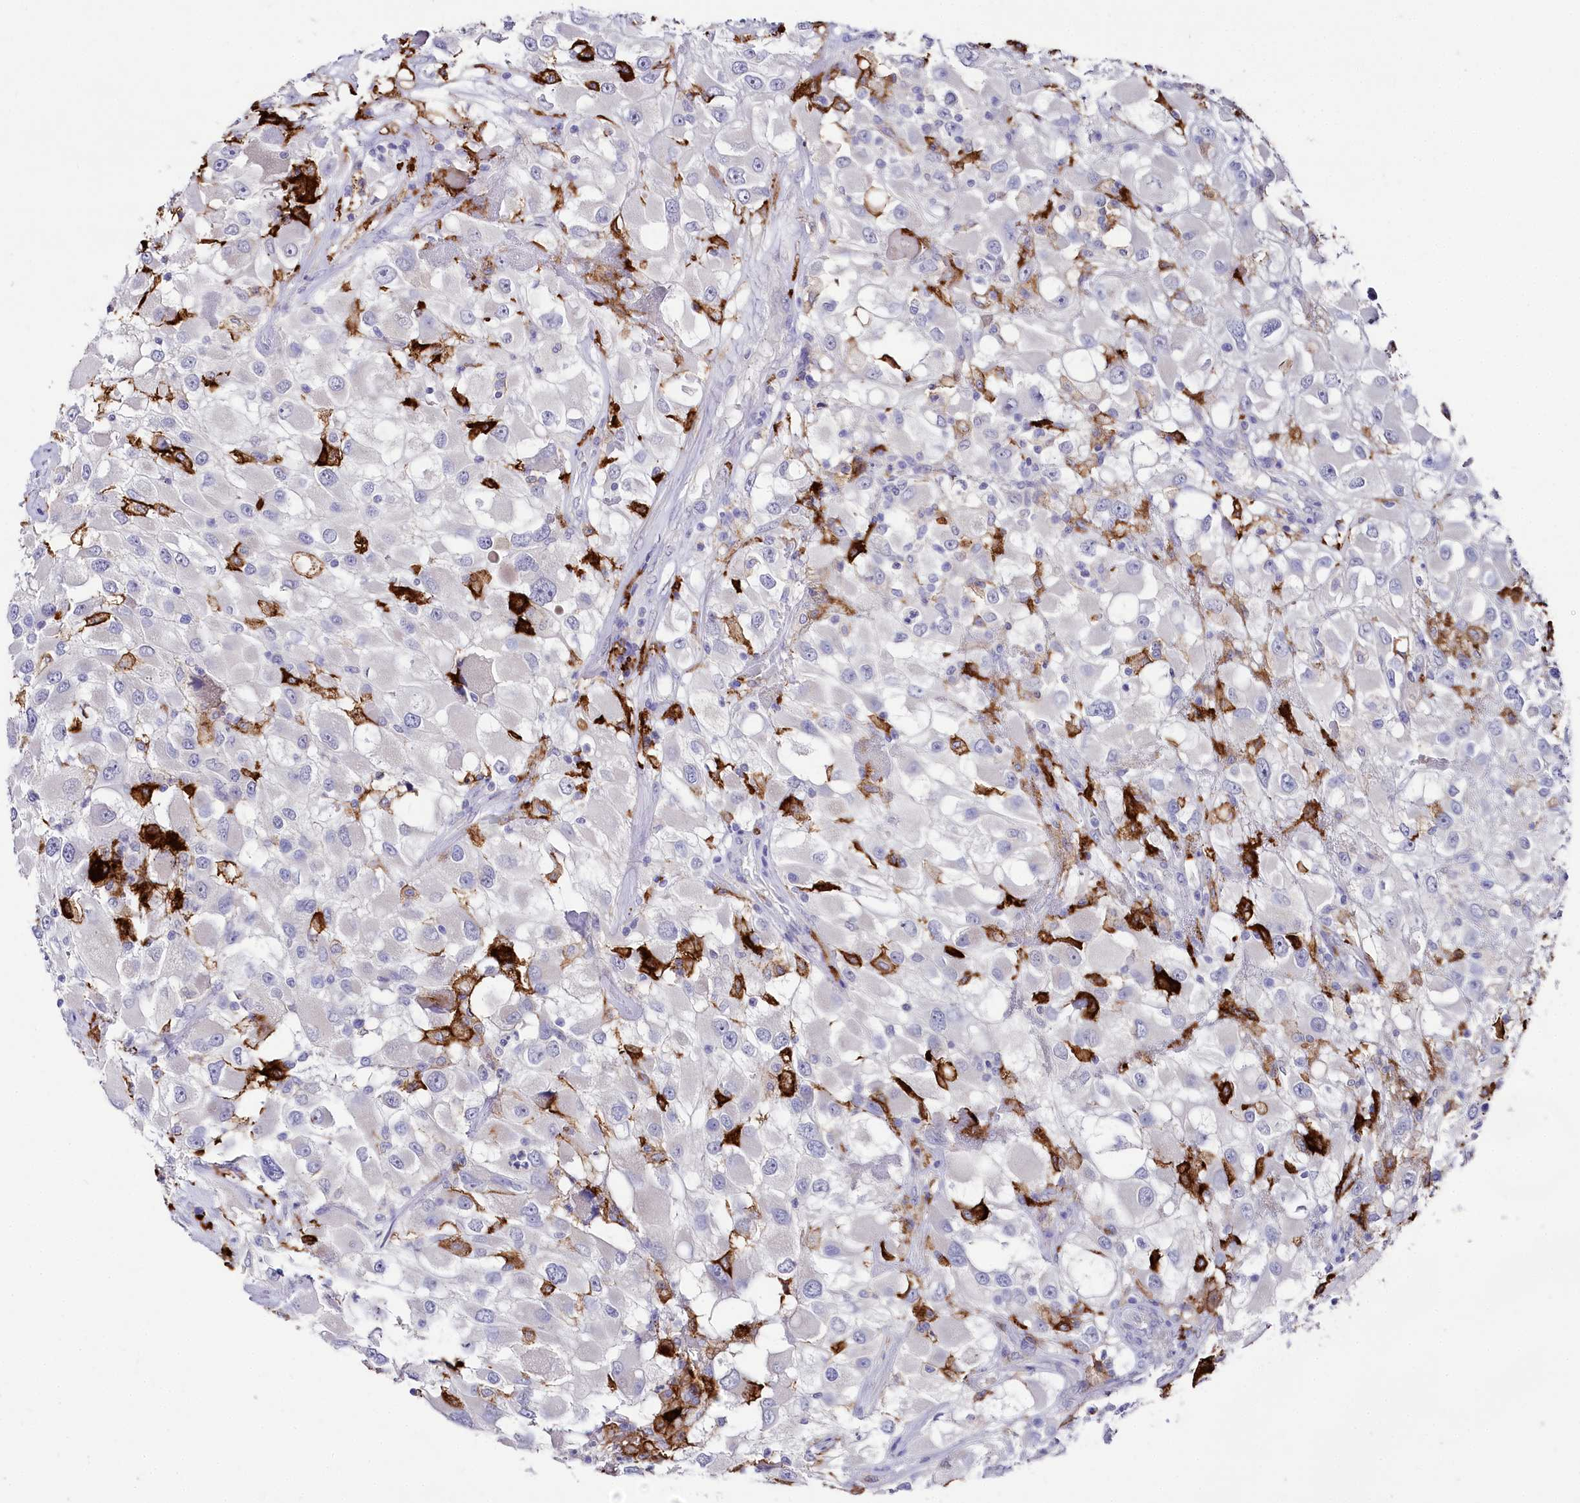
{"staining": {"intensity": "negative", "quantity": "none", "location": "none"}, "tissue": "renal cancer", "cell_type": "Tumor cells", "image_type": "cancer", "snomed": [{"axis": "morphology", "description": "Adenocarcinoma, NOS"}, {"axis": "topography", "description": "Kidney"}], "caption": "Tumor cells are negative for protein expression in human adenocarcinoma (renal).", "gene": "CLEC4M", "patient": {"sex": "female", "age": 52}}